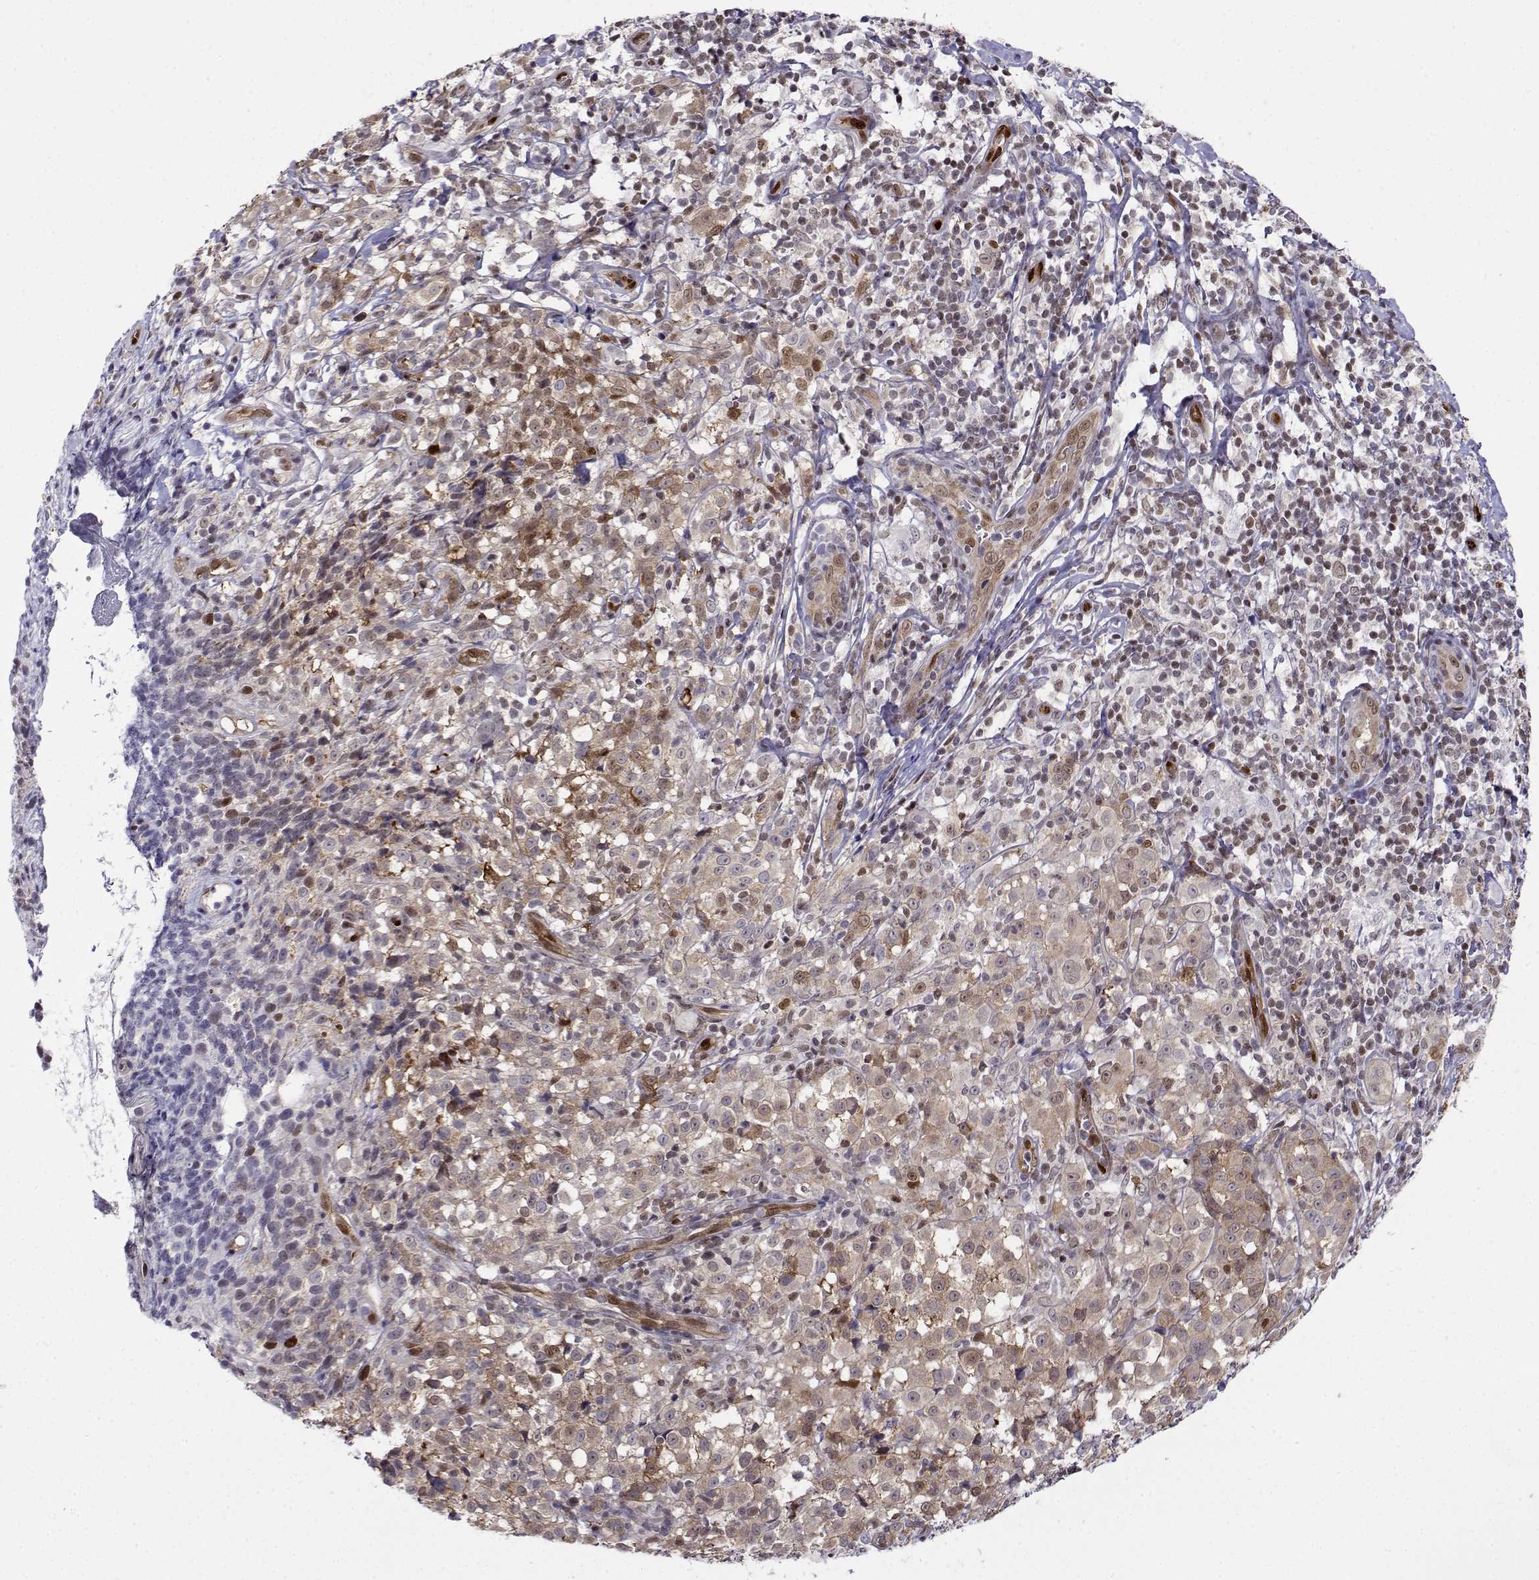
{"staining": {"intensity": "weak", "quantity": "25%-75%", "location": "cytoplasmic/membranous,nuclear"}, "tissue": "melanoma", "cell_type": "Tumor cells", "image_type": "cancer", "snomed": [{"axis": "morphology", "description": "Malignant melanoma, NOS"}, {"axis": "topography", "description": "Skin"}], "caption": "Tumor cells demonstrate weak cytoplasmic/membranous and nuclear expression in about 25%-75% of cells in melanoma.", "gene": "ERF", "patient": {"sex": "male", "age": 85}}